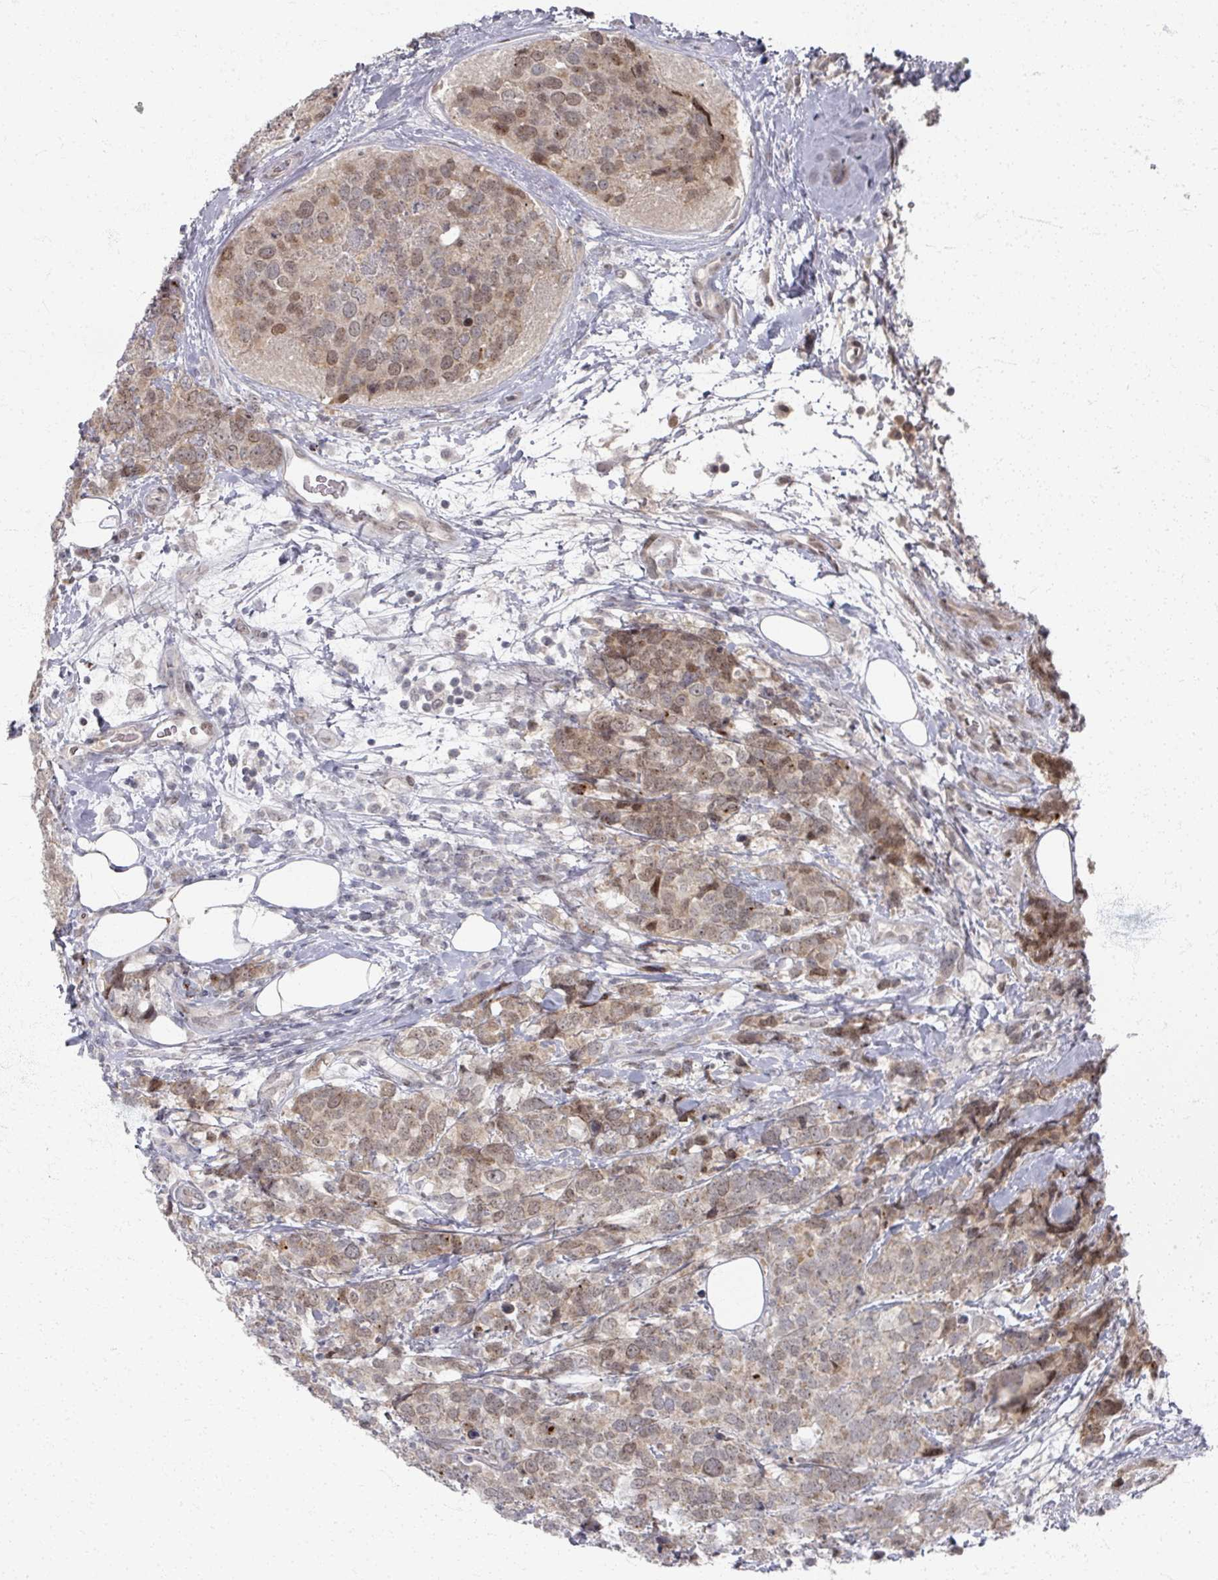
{"staining": {"intensity": "moderate", "quantity": "25%-75%", "location": "cytoplasmic/membranous,nuclear"}, "tissue": "breast cancer", "cell_type": "Tumor cells", "image_type": "cancer", "snomed": [{"axis": "morphology", "description": "Lobular carcinoma"}, {"axis": "topography", "description": "Breast"}], "caption": "A histopathology image of human lobular carcinoma (breast) stained for a protein exhibits moderate cytoplasmic/membranous and nuclear brown staining in tumor cells. Nuclei are stained in blue.", "gene": "PSKH1", "patient": {"sex": "female", "age": 59}}